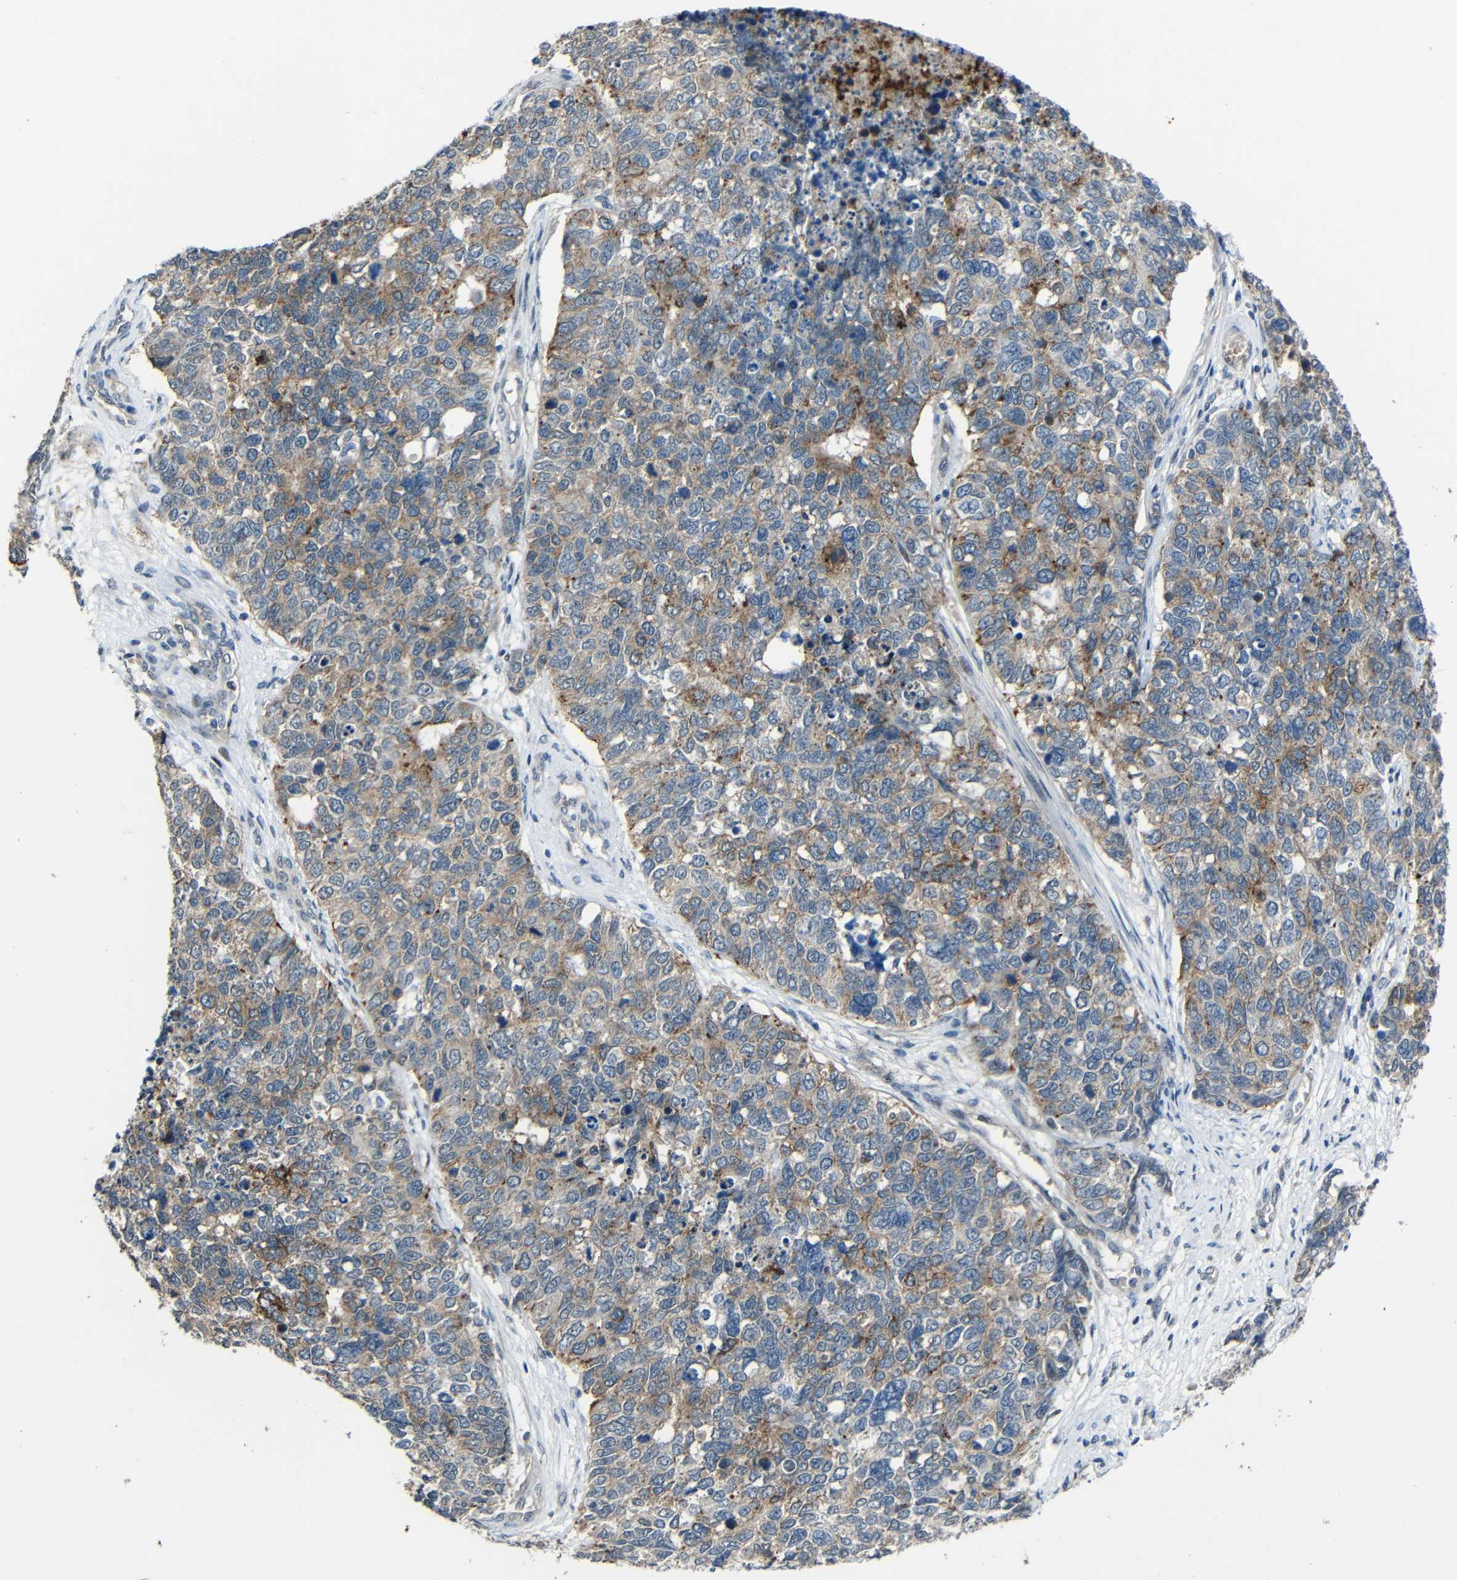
{"staining": {"intensity": "moderate", "quantity": ">75%", "location": "cytoplasmic/membranous"}, "tissue": "cervical cancer", "cell_type": "Tumor cells", "image_type": "cancer", "snomed": [{"axis": "morphology", "description": "Squamous cell carcinoma, NOS"}, {"axis": "topography", "description": "Cervix"}], "caption": "Tumor cells exhibit moderate cytoplasmic/membranous staining in about >75% of cells in cervical cancer. (IHC, brightfield microscopy, high magnification).", "gene": "DNAJC5", "patient": {"sex": "female", "age": 63}}